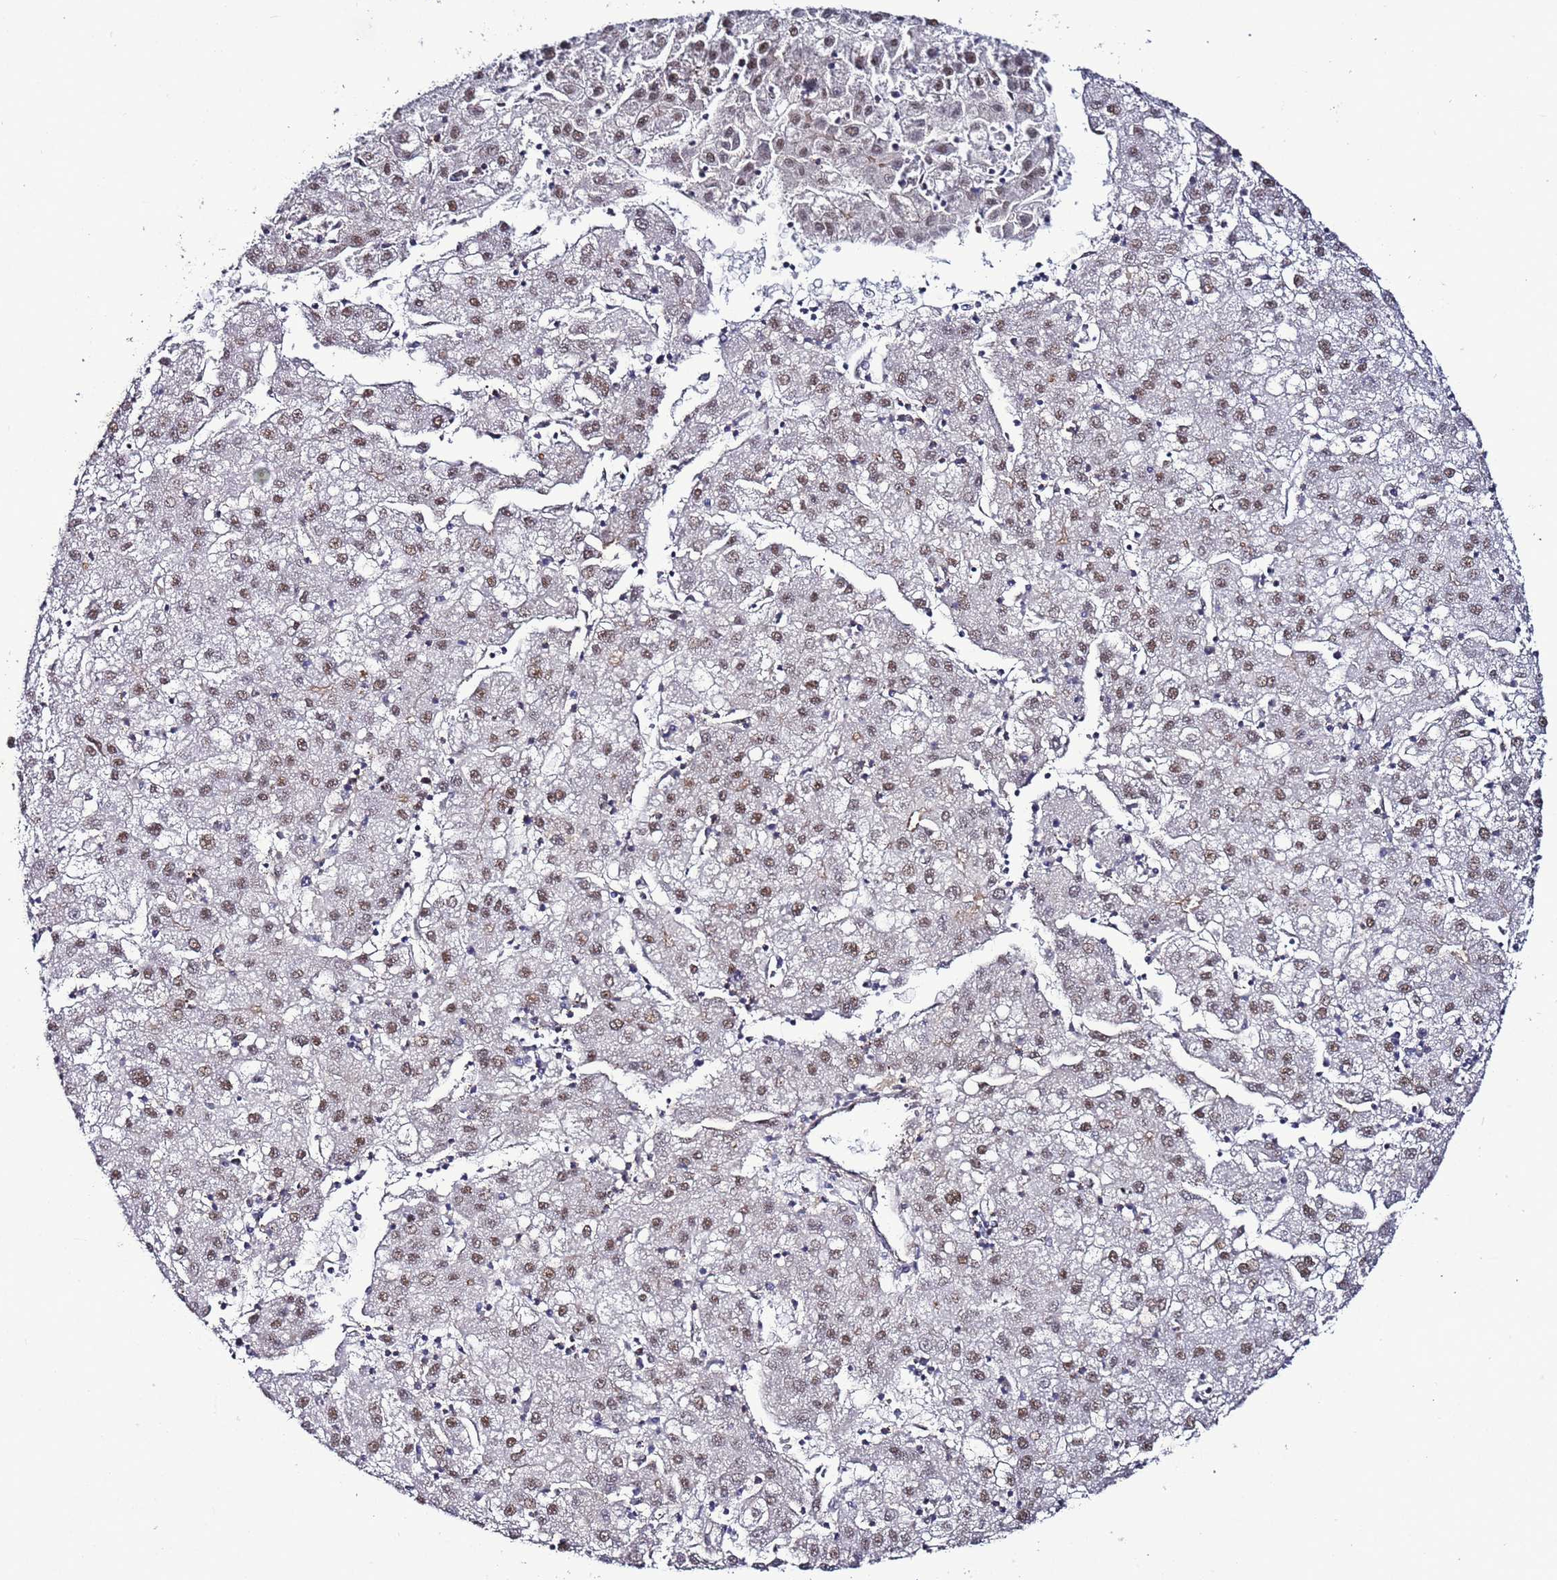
{"staining": {"intensity": "moderate", "quantity": ">75%", "location": "nuclear"}, "tissue": "liver cancer", "cell_type": "Tumor cells", "image_type": "cancer", "snomed": [{"axis": "morphology", "description": "Carcinoma, Hepatocellular, NOS"}, {"axis": "topography", "description": "Liver"}], "caption": "Tumor cells show medium levels of moderate nuclear expression in approximately >75% of cells in human liver cancer.", "gene": "PSMA7", "patient": {"sex": "male", "age": 72}}